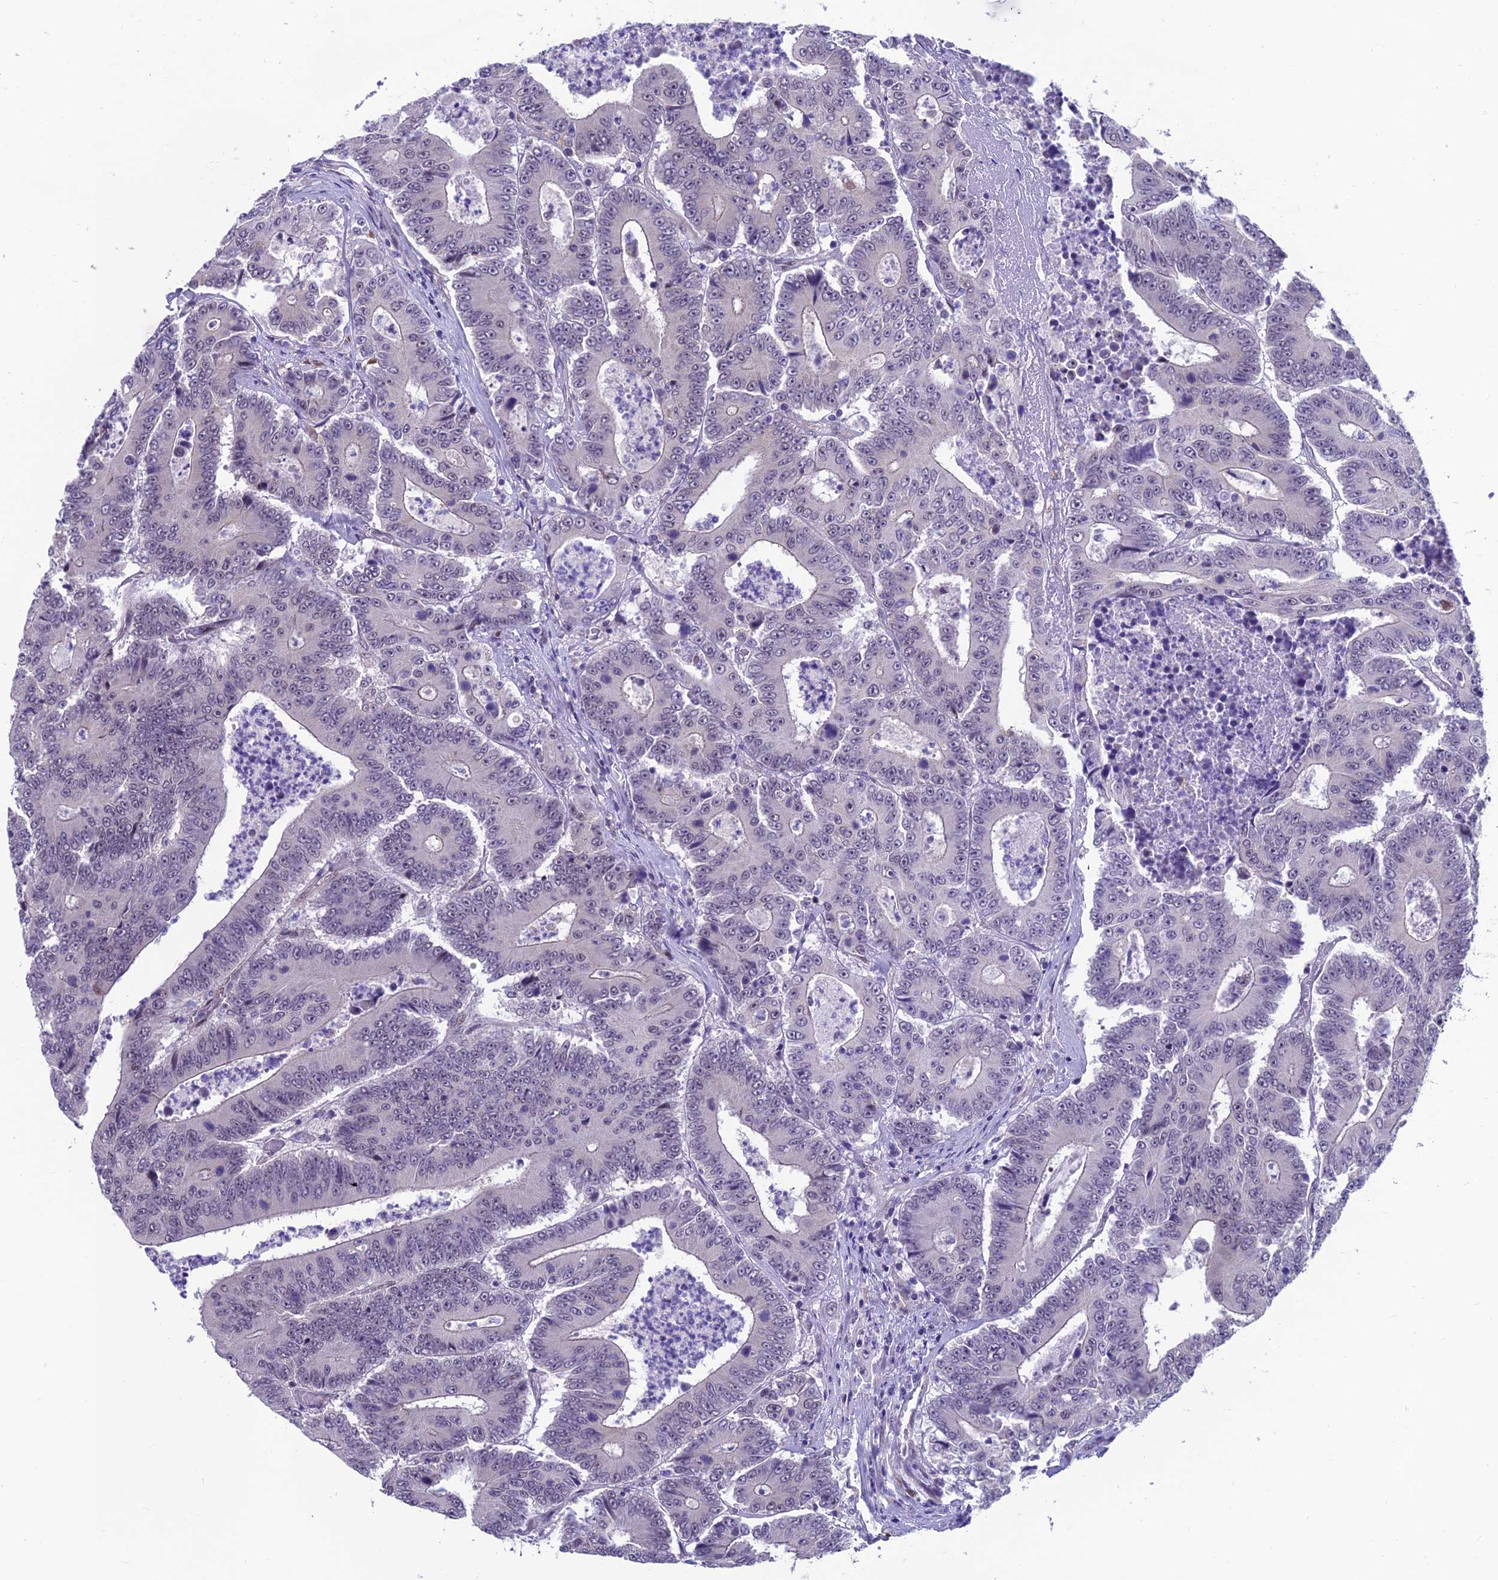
{"staining": {"intensity": "negative", "quantity": "none", "location": "none"}, "tissue": "colorectal cancer", "cell_type": "Tumor cells", "image_type": "cancer", "snomed": [{"axis": "morphology", "description": "Adenocarcinoma, NOS"}, {"axis": "topography", "description": "Colon"}], "caption": "DAB (3,3'-diaminobenzidine) immunohistochemical staining of human colorectal cancer displays no significant positivity in tumor cells.", "gene": "KIAA1191", "patient": {"sex": "male", "age": 83}}